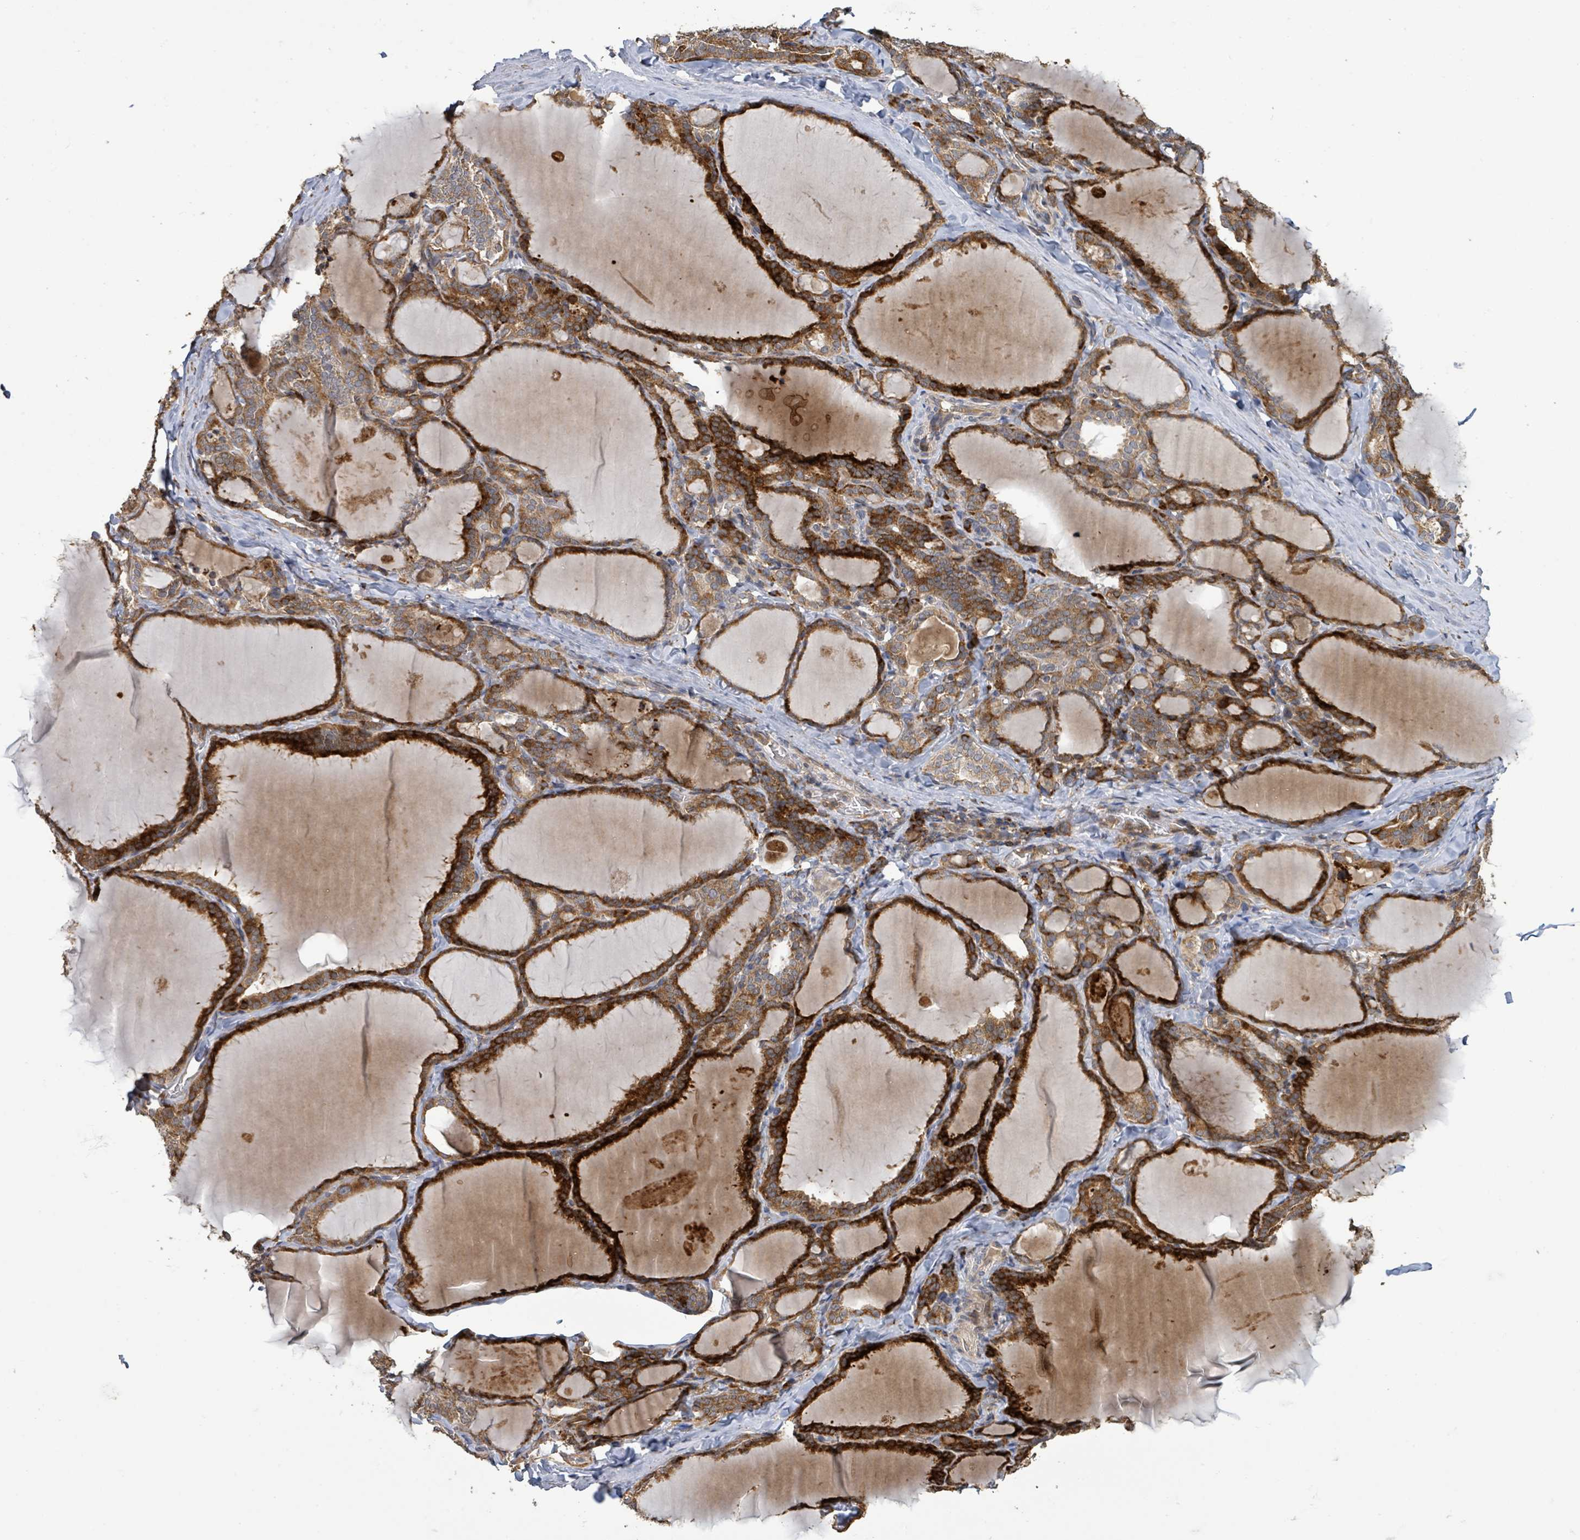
{"staining": {"intensity": "strong", "quantity": ">75%", "location": "cytoplasmic/membranous"}, "tissue": "thyroid gland", "cell_type": "Glandular cells", "image_type": "normal", "snomed": [{"axis": "morphology", "description": "Normal tissue, NOS"}, {"axis": "topography", "description": "Thyroid gland"}], "caption": "Immunohistochemistry (DAB (3,3'-diaminobenzidine)) staining of benign human thyroid gland reveals strong cytoplasmic/membranous protein expression in about >75% of glandular cells. (DAB (3,3'-diaminobenzidine) = brown stain, brightfield microscopy at high magnification).", "gene": "STARD4", "patient": {"sex": "female", "age": 31}}